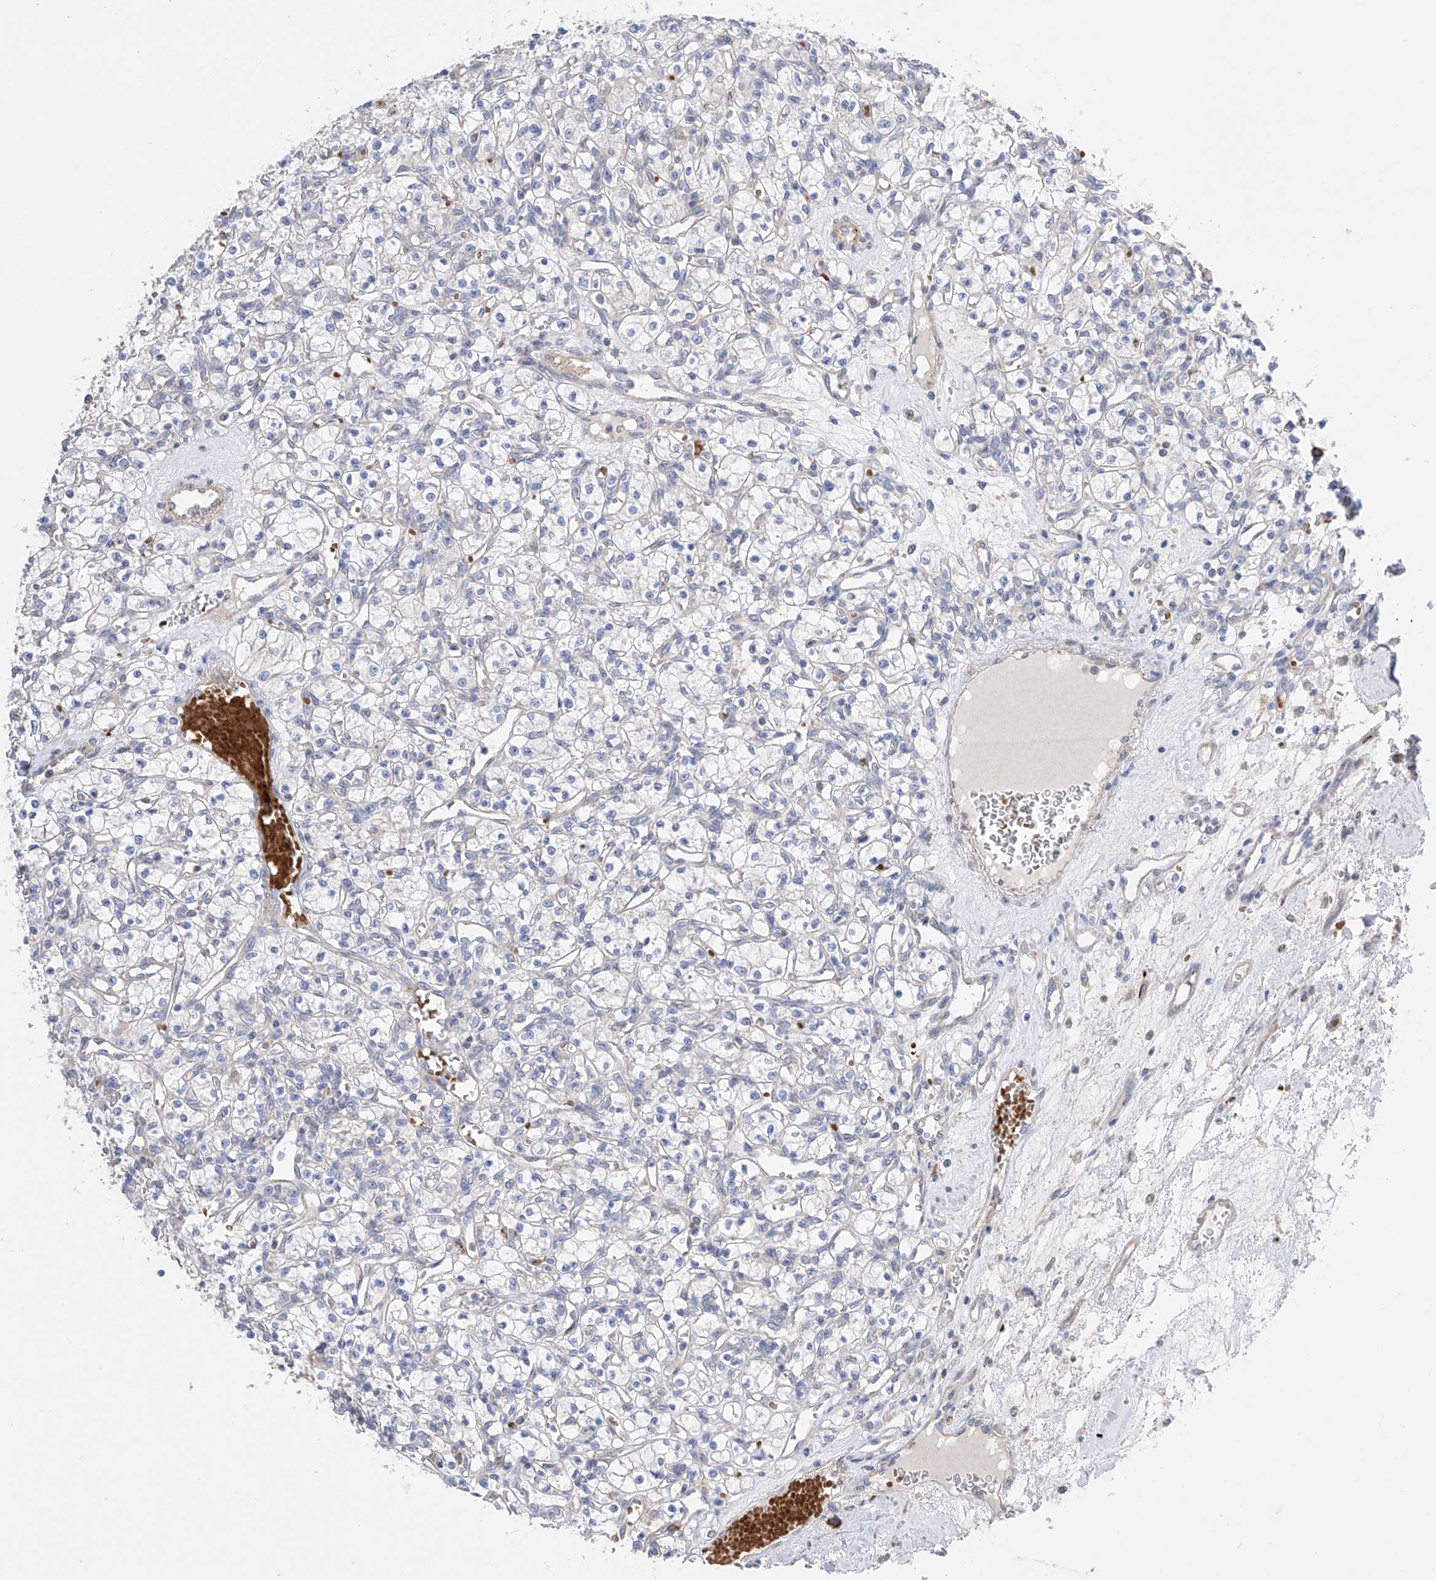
{"staining": {"intensity": "negative", "quantity": "none", "location": "none"}, "tissue": "renal cancer", "cell_type": "Tumor cells", "image_type": "cancer", "snomed": [{"axis": "morphology", "description": "Adenocarcinoma, NOS"}, {"axis": "topography", "description": "Kidney"}], "caption": "An IHC micrograph of renal adenocarcinoma is shown. There is no staining in tumor cells of renal adenocarcinoma.", "gene": "NFATC4", "patient": {"sex": "female", "age": 59}}